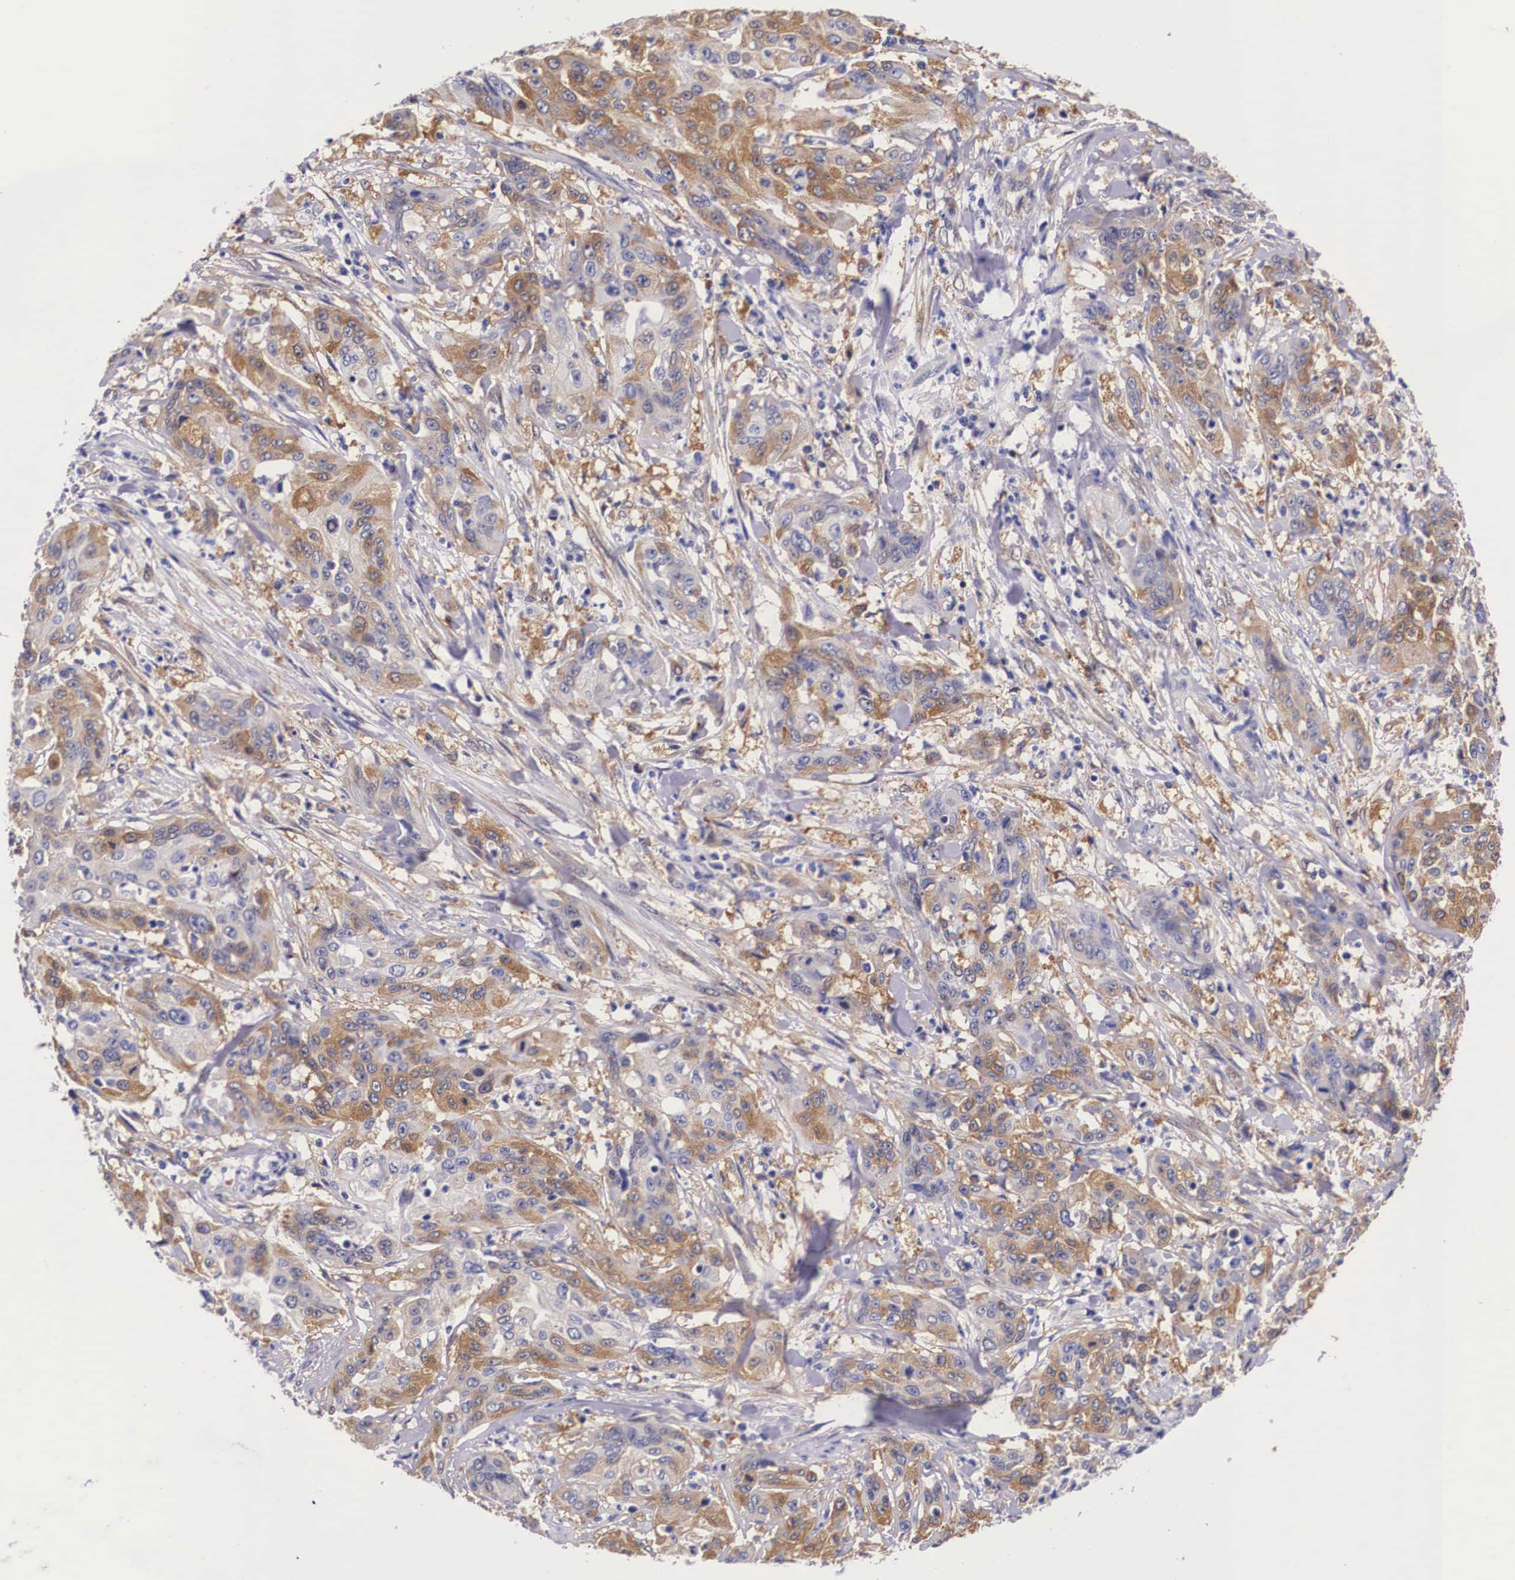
{"staining": {"intensity": "strong", "quantity": "25%-75%", "location": "cytoplasmic/membranous"}, "tissue": "cervical cancer", "cell_type": "Tumor cells", "image_type": "cancer", "snomed": [{"axis": "morphology", "description": "Squamous cell carcinoma, NOS"}, {"axis": "topography", "description": "Cervix"}], "caption": "Tumor cells demonstrate high levels of strong cytoplasmic/membranous staining in about 25%-75% of cells in human cervical squamous cell carcinoma.", "gene": "BCAR1", "patient": {"sex": "female", "age": 41}}